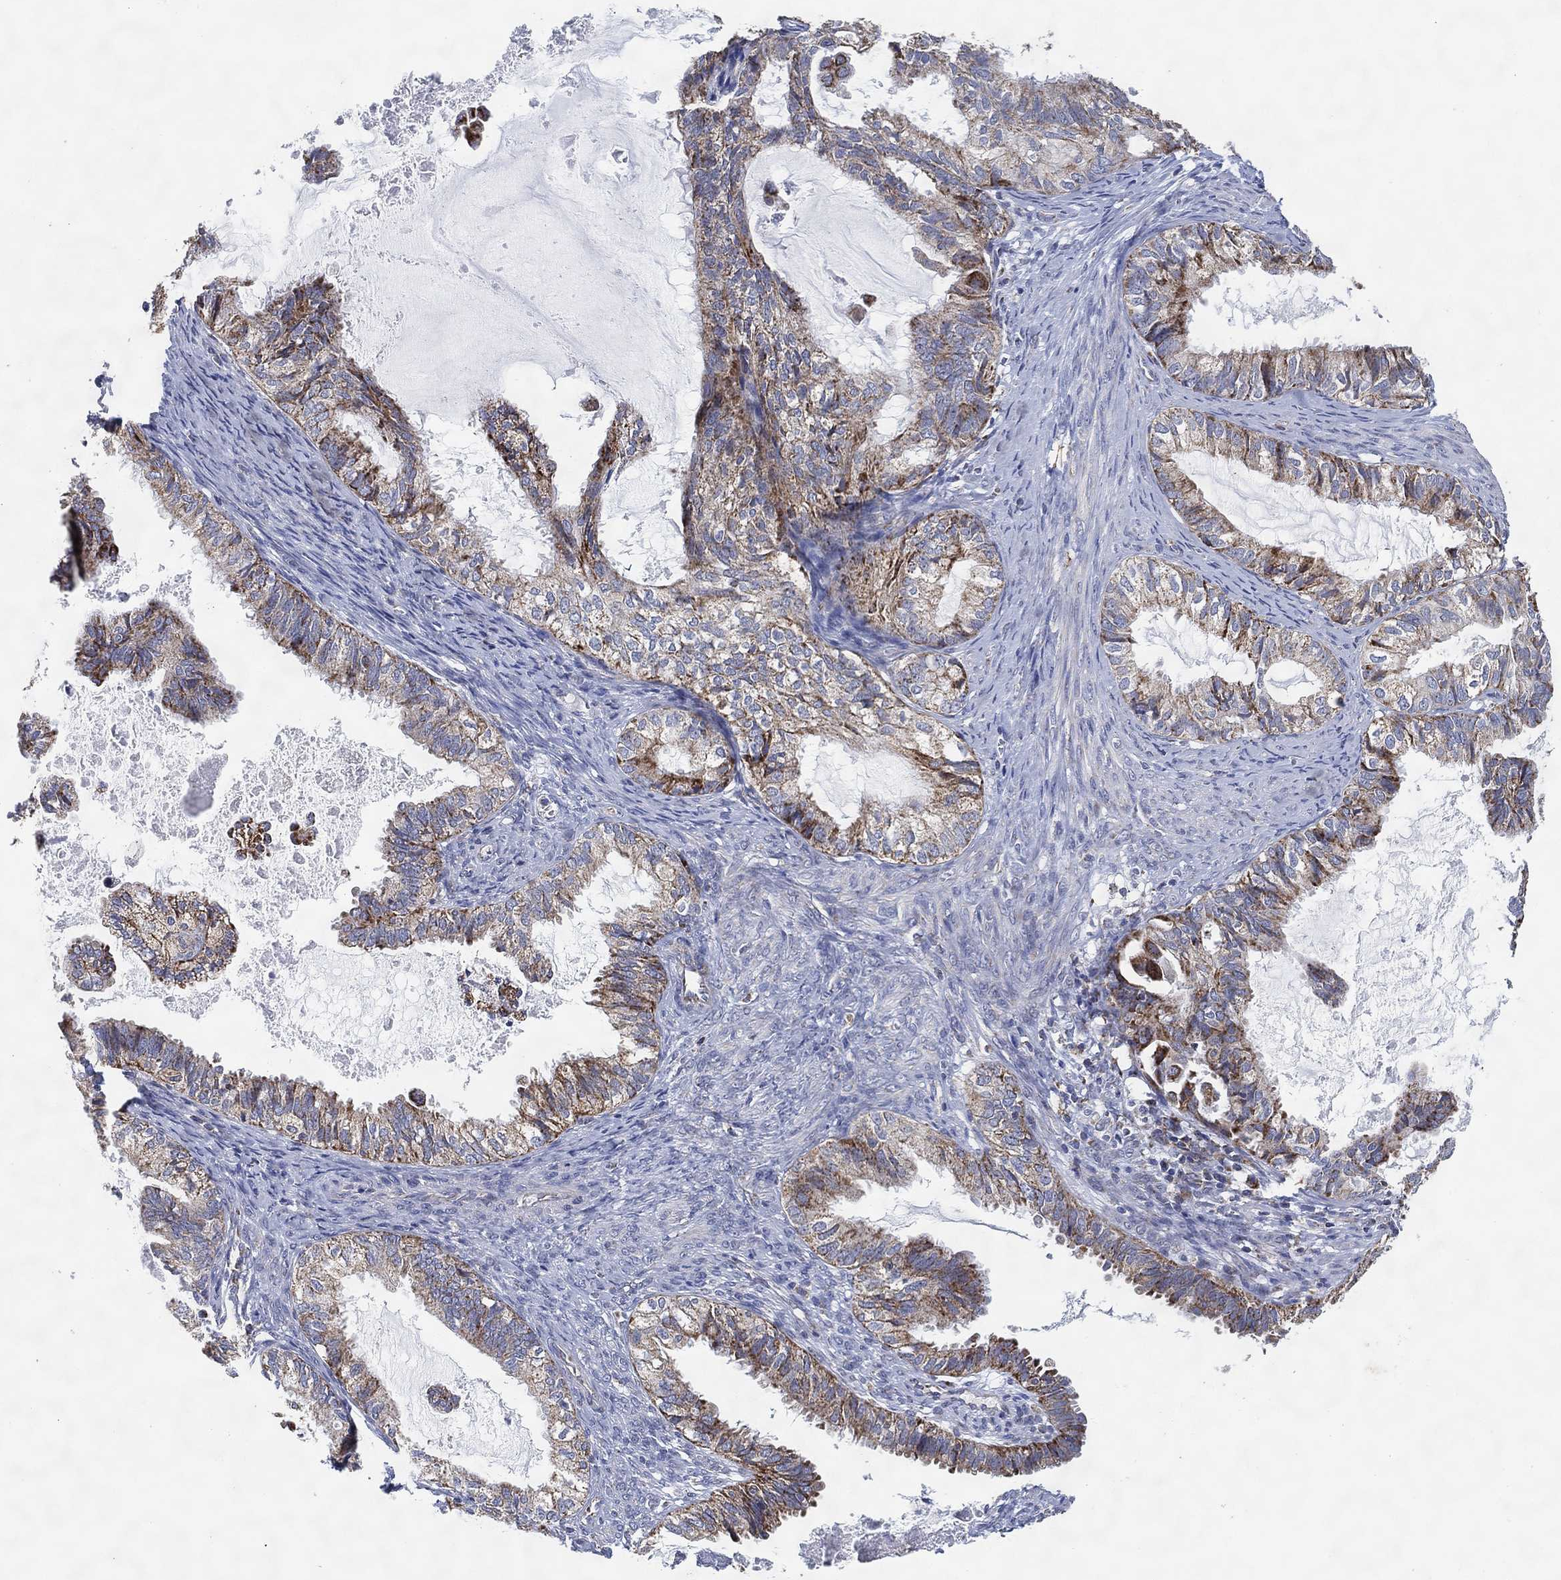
{"staining": {"intensity": "moderate", "quantity": "25%-75%", "location": "cytoplasmic/membranous"}, "tissue": "endometrial cancer", "cell_type": "Tumor cells", "image_type": "cancer", "snomed": [{"axis": "morphology", "description": "Adenocarcinoma, NOS"}, {"axis": "topography", "description": "Endometrium"}], "caption": "Protein analysis of endometrial adenocarcinoma tissue shows moderate cytoplasmic/membranous expression in about 25%-75% of tumor cells. The staining was performed using DAB, with brown indicating positive protein expression. Nuclei are stained blue with hematoxylin.", "gene": "GCAT", "patient": {"sex": "female", "age": 86}}